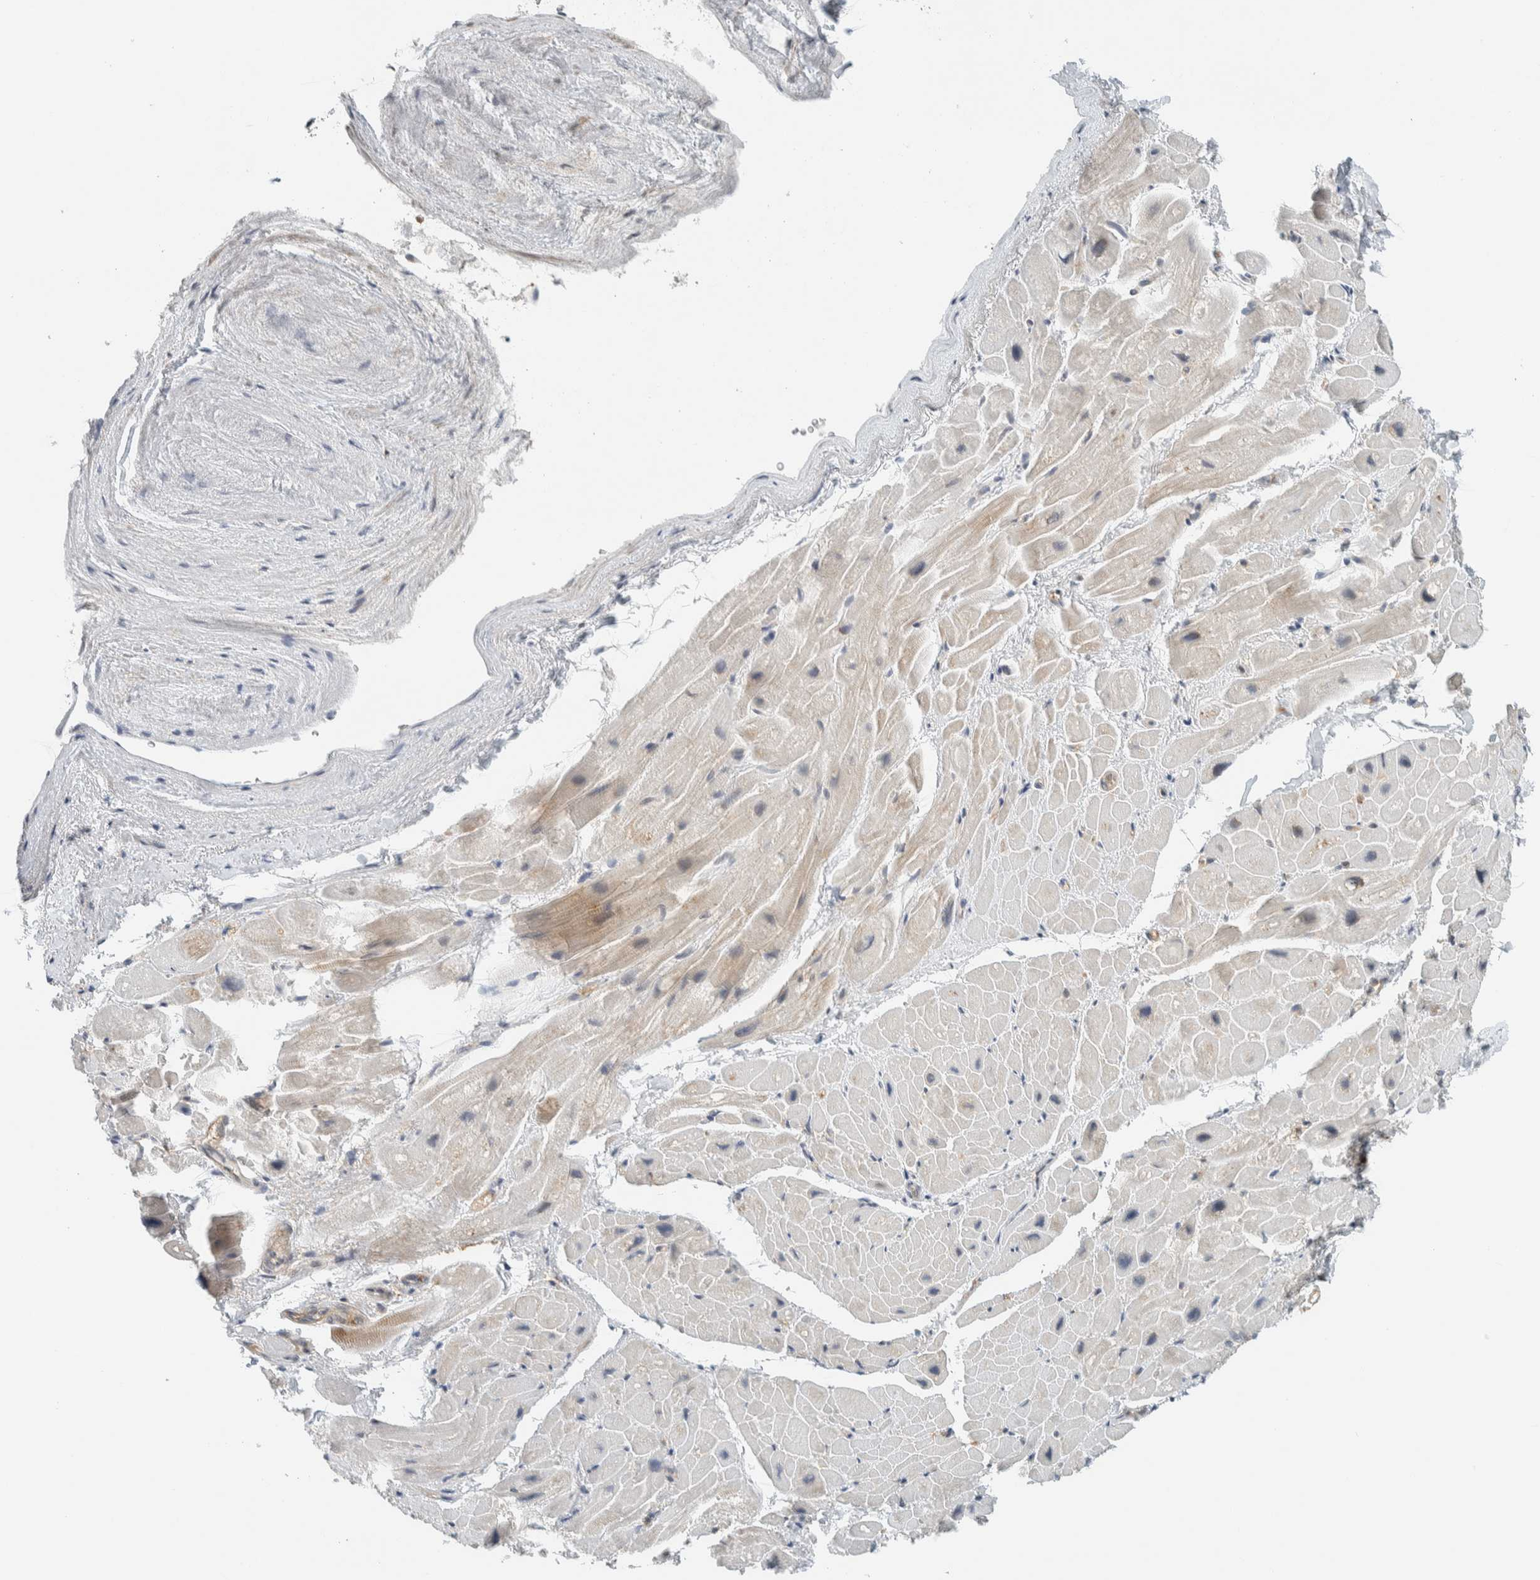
{"staining": {"intensity": "moderate", "quantity": "<25%", "location": "cytoplasmic/membranous"}, "tissue": "heart muscle", "cell_type": "Cardiomyocytes", "image_type": "normal", "snomed": [{"axis": "morphology", "description": "Normal tissue, NOS"}, {"axis": "topography", "description": "Heart"}], "caption": "High-power microscopy captured an immunohistochemistry (IHC) micrograph of normal heart muscle, revealing moderate cytoplasmic/membranous staining in about <25% of cardiomyocytes. Using DAB (3,3'-diaminobenzidine) (brown) and hematoxylin (blue) stains, captured at high magnification using brightfield microscopy.", "gene": "TFE3", "patient": {"sex": "male", "age": 49}}